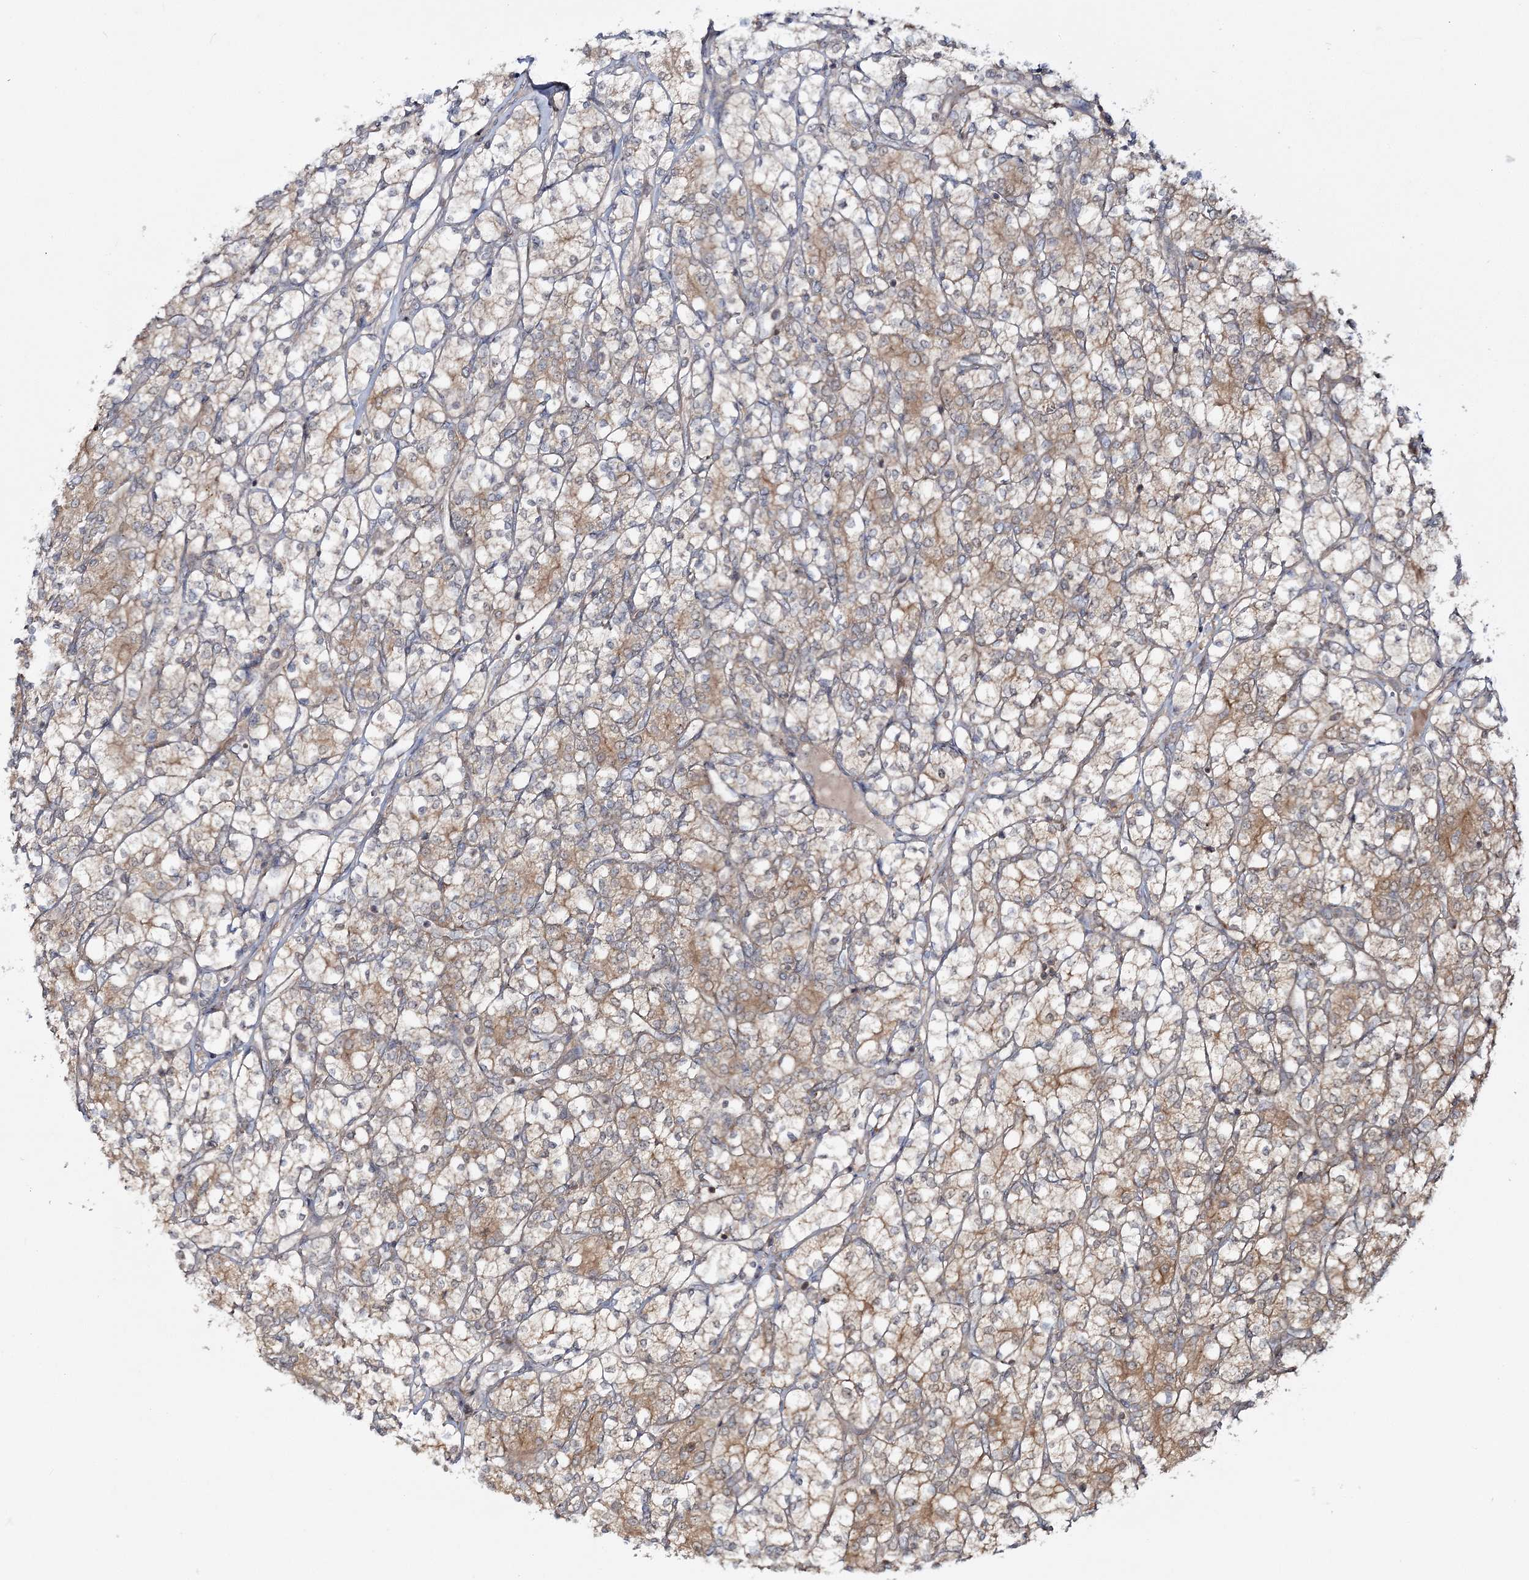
{"staining": {"intensity": "moderate", "quantity": "25%-75%", "location": "cytoplasmic/membranous"}, "tissue": "renal cancer", "cell_type": "Tumor cells", "image_type": "cancer", "snomed": [{"axis": "morphology", "description": "Adenocarcinoma, NOS"}, {"axis": "topography", "description": "Kidney"}], "caption": "A brown stain shows moderate cytoplasmic/membranous expression of a protein in human renal cancer (adenocarcinoma) tumor cells. Ihc stains the protein of interest in brown and the nuclei are stained blue.", "gene": "MOCS2", "patient": {"sex": "male", "age": 77}}